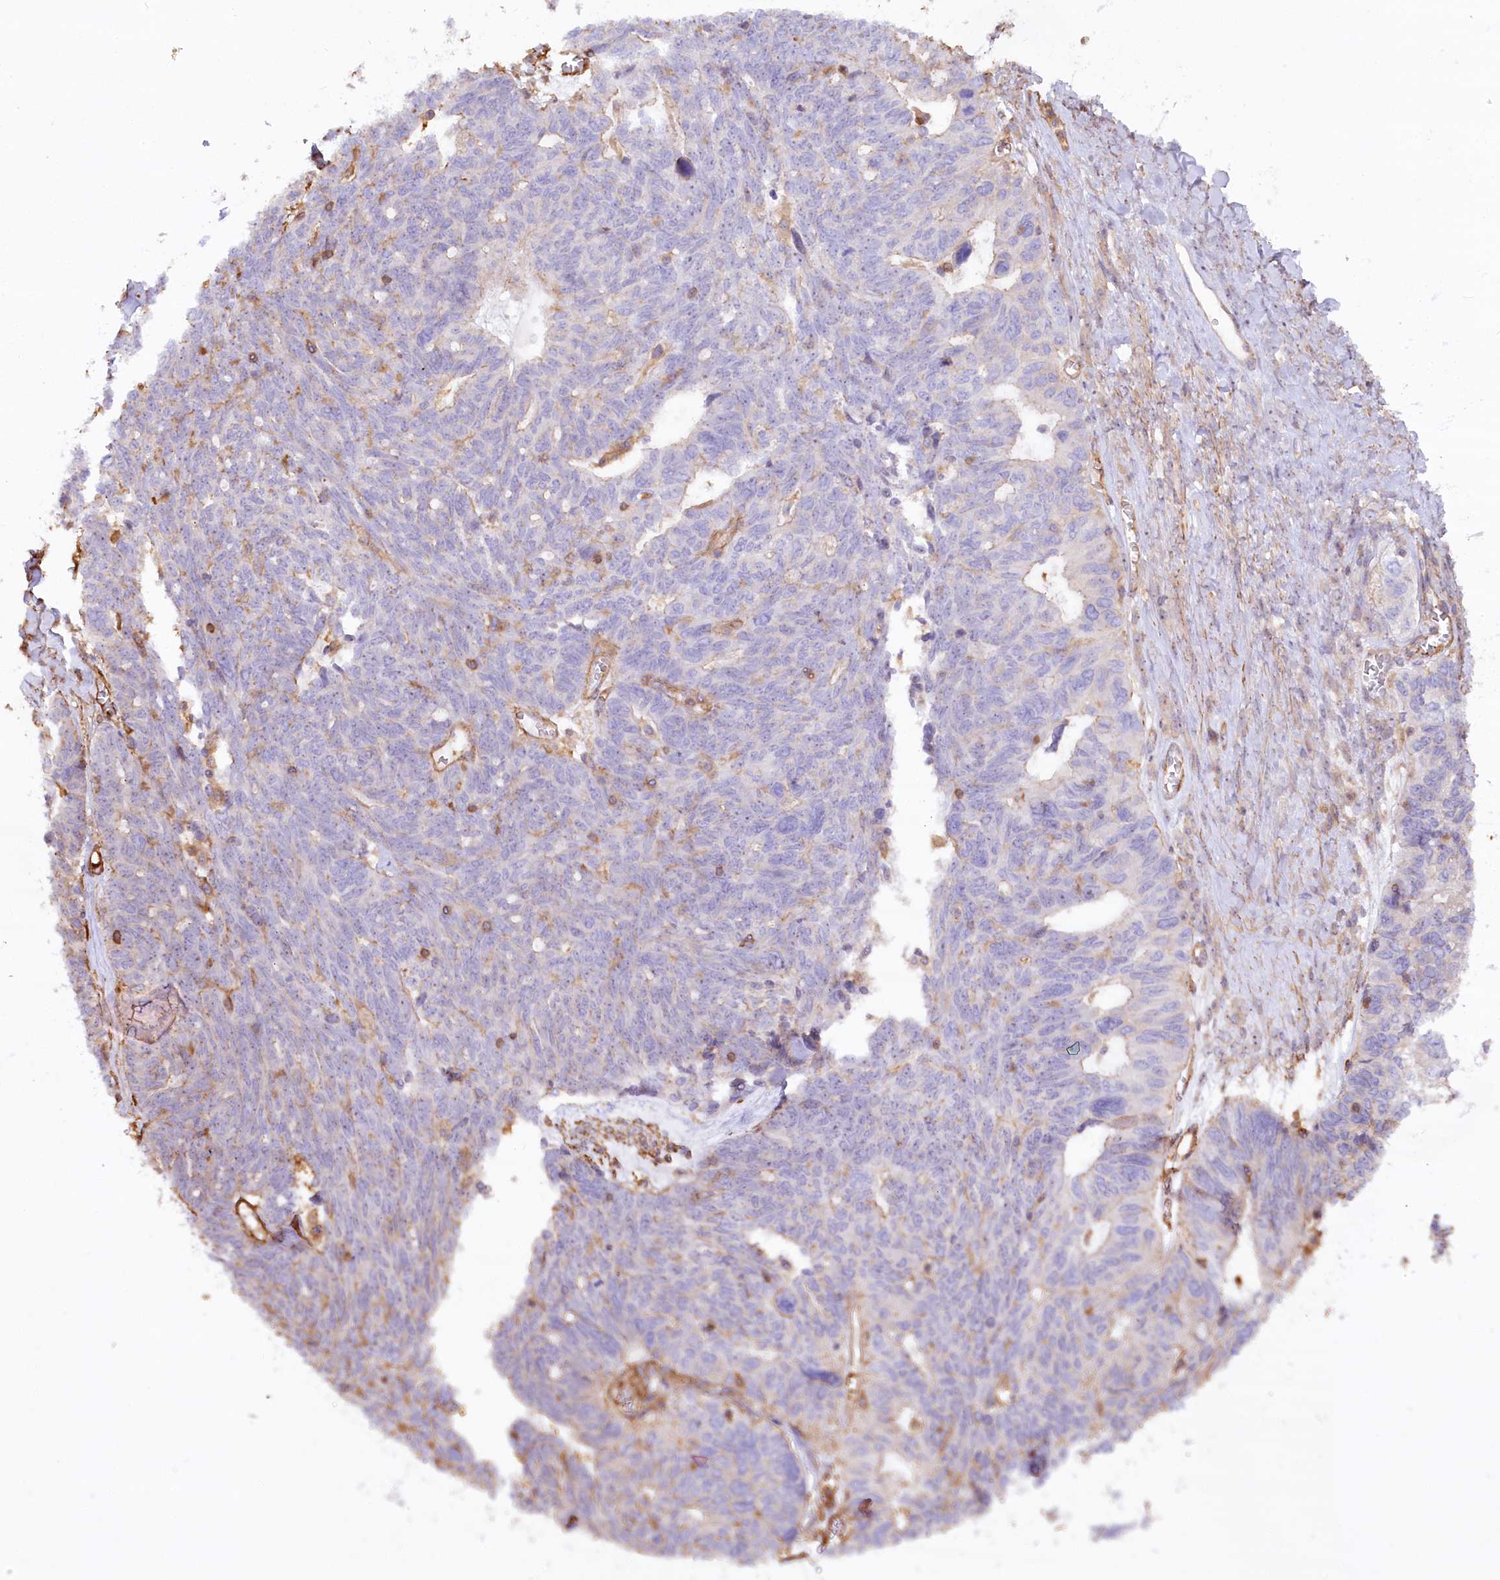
{"staining": {"intensity": "negative", "quantity": "none", "location": "none"}, "tissue": "ovarian cancer", "cell_type": "Tumor cells", "image_type": "cancer", "snomed": [{"axis": "morphology", "description": "Cystadenocarcinoma, serous, NOS"}, {"axis": "topography", "description": "Ovary"}], "caption": "This is an immunohistochemistry micrograph of serous cystadenocarcinoma (ovarian). There is no staining in tumor cells.", "gene": "WDR36", "patient": {"sex": "female", "age": 79}}